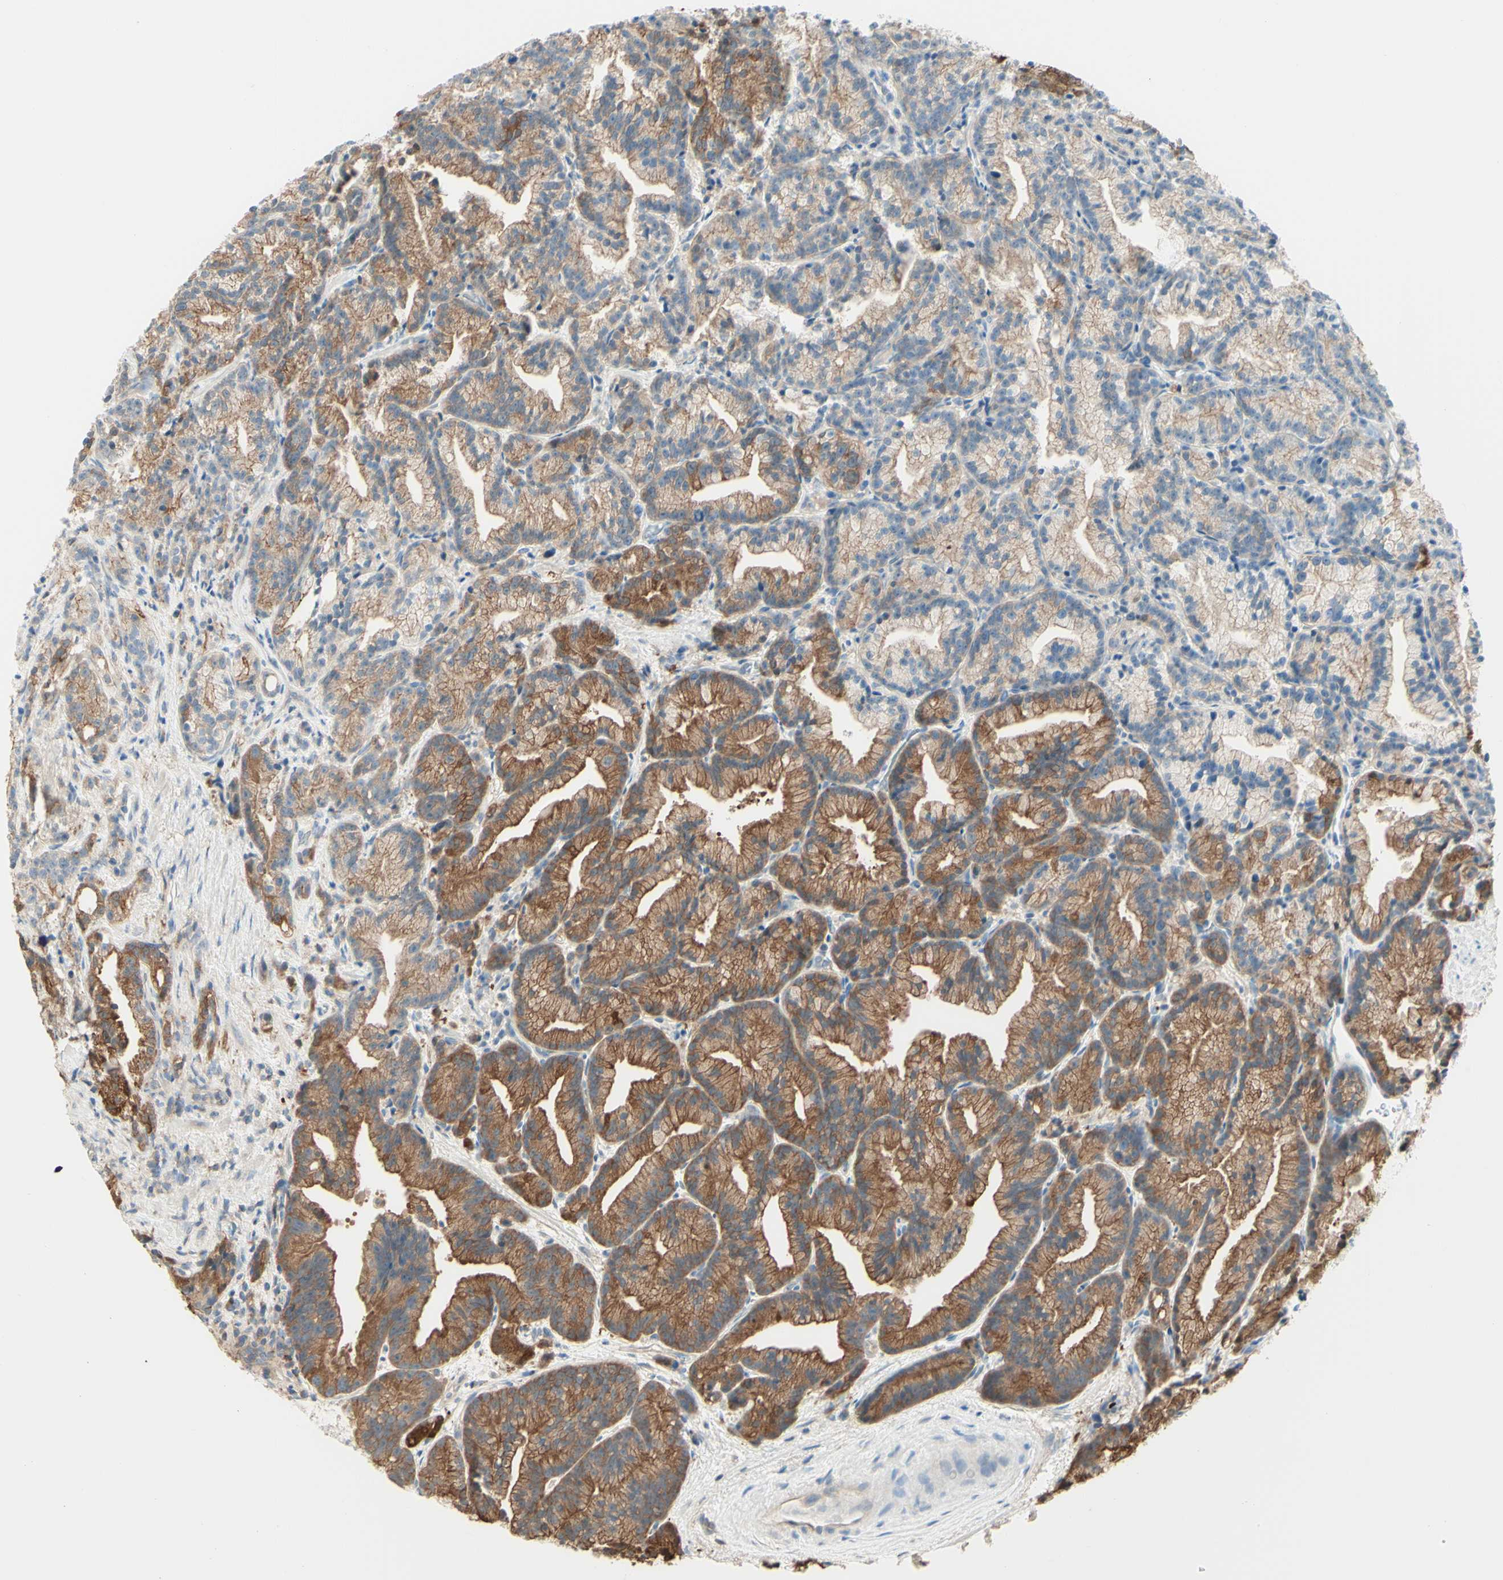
{"staining": {"intensity": "moderate", "quantity": ">75%", "location": "cytoplasmic/membranous"}, "tissue": "prostate cancer", "cell_type": "Tumor cells", "image_type": "cancer", "snomed": [{"axis": "morphology", "description": "Adenocarcinoma, Low grade"}, {"axis": "topography", "description": "Prostate"}], "caption": "Protein staining exhibits moderate cytoplasmic/membranous positivity in about >75% of tumor cells in low-grade adenocarcinoma (prostate). Ihc stains the protein in brown and the nuclei are stained blue.", "gene": "MTM1", "patient": {"sex": "male", "age": 89}}